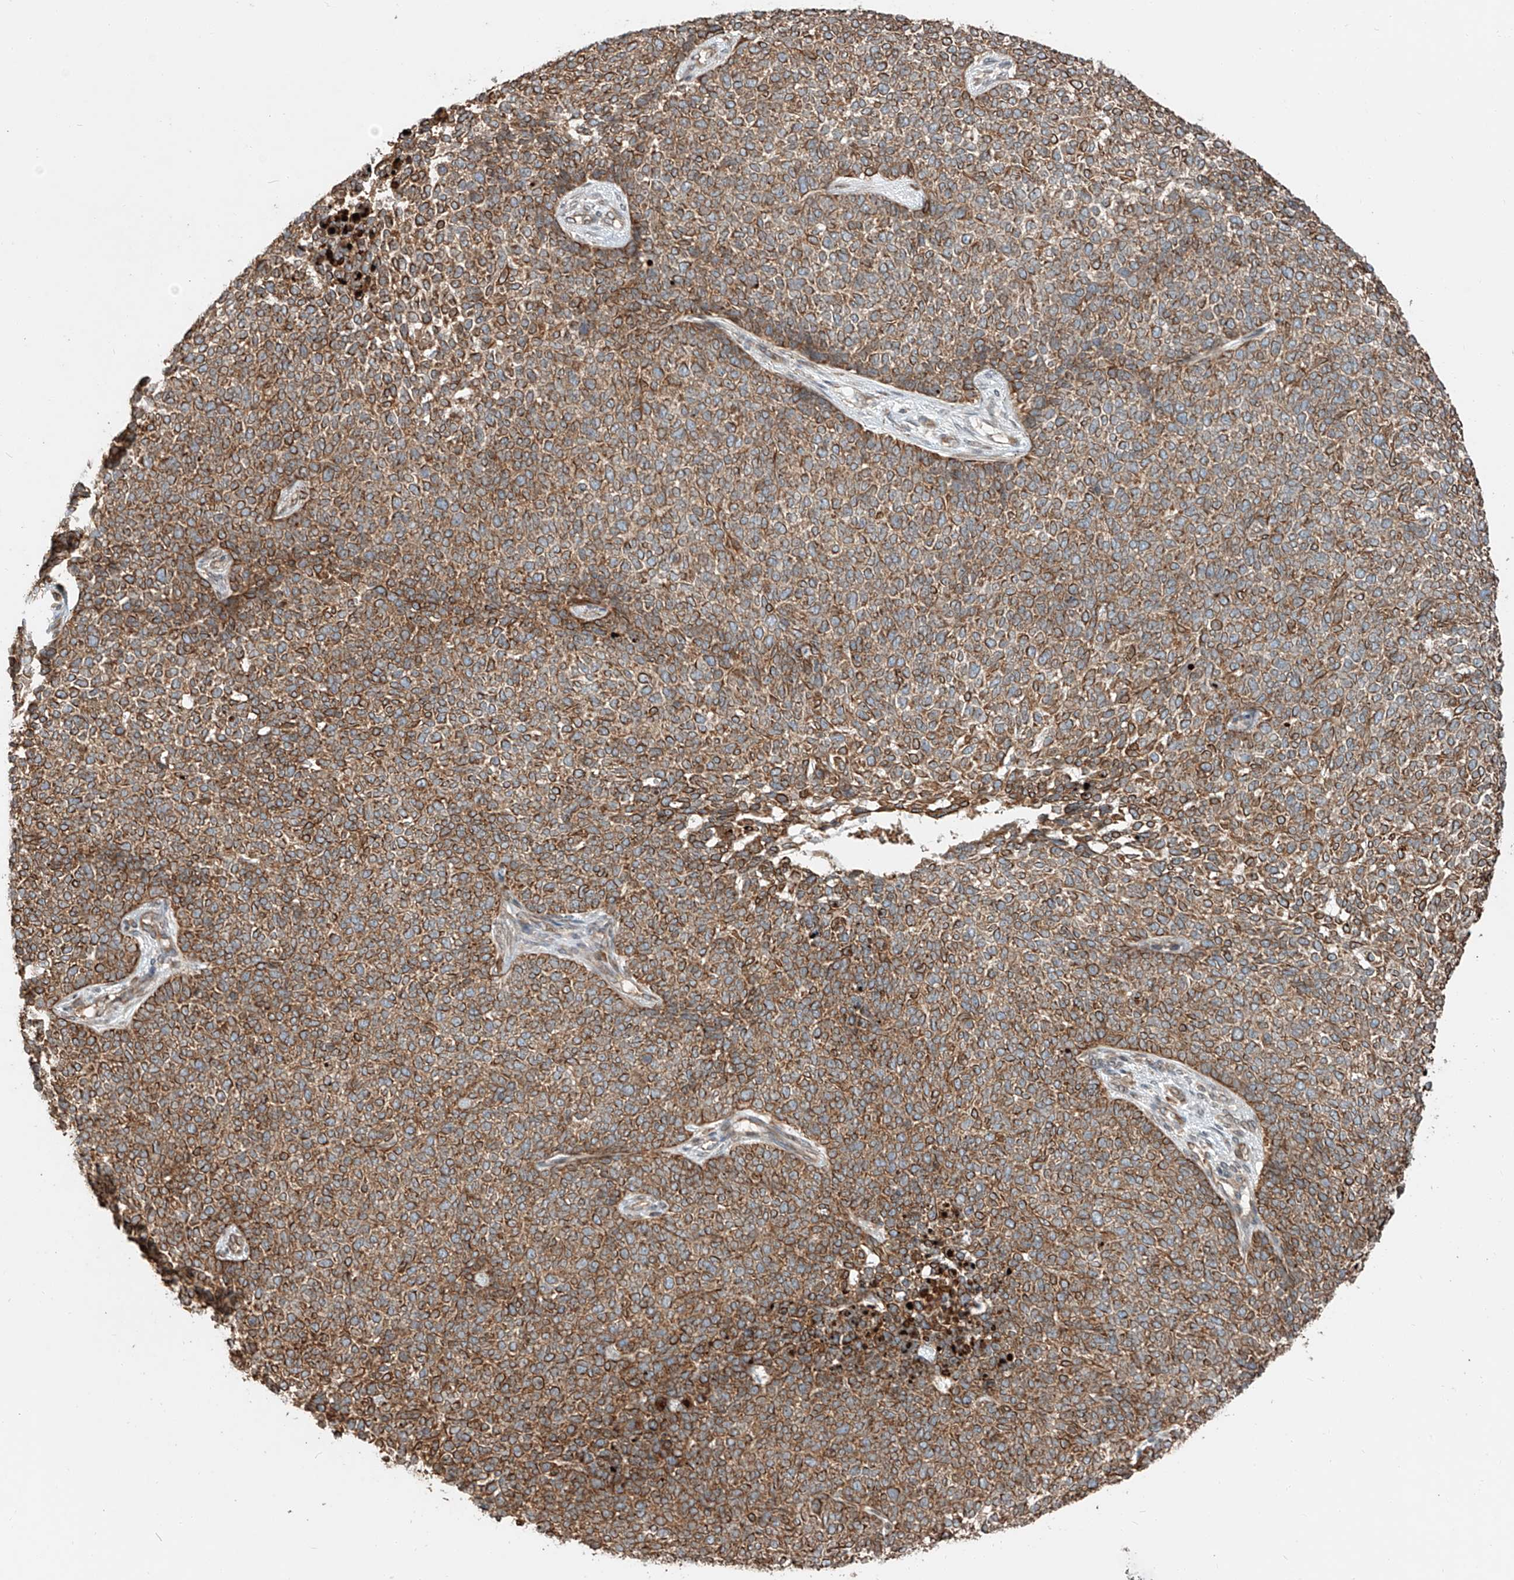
{"staining": {"intensity": "strong", "quantity": ">75%", "location": "cytoplasmic/membranous"}, "tissue": "skin cancer", "cell_type": "Tumor cells", "image_type": "cancer", "snomed": [{"axis": "morphology", "description": "Basal cell carcinoma"}, {"axis": "topography", "description": "Skin"}], "caption": "A high amount of strong cytoplasmic/membranous positivity is identified in approximately >75% of tumor cells in skin basal cell carcinoma tissue. The staining is performed using DAB (3,3'-diaminobenzidine) brown chromogen to label protein expression. The nuclei are counter-stained blue using hematoxylin.", "gene": "CEP162", "patient": {"sex": "female", "age": 84}}